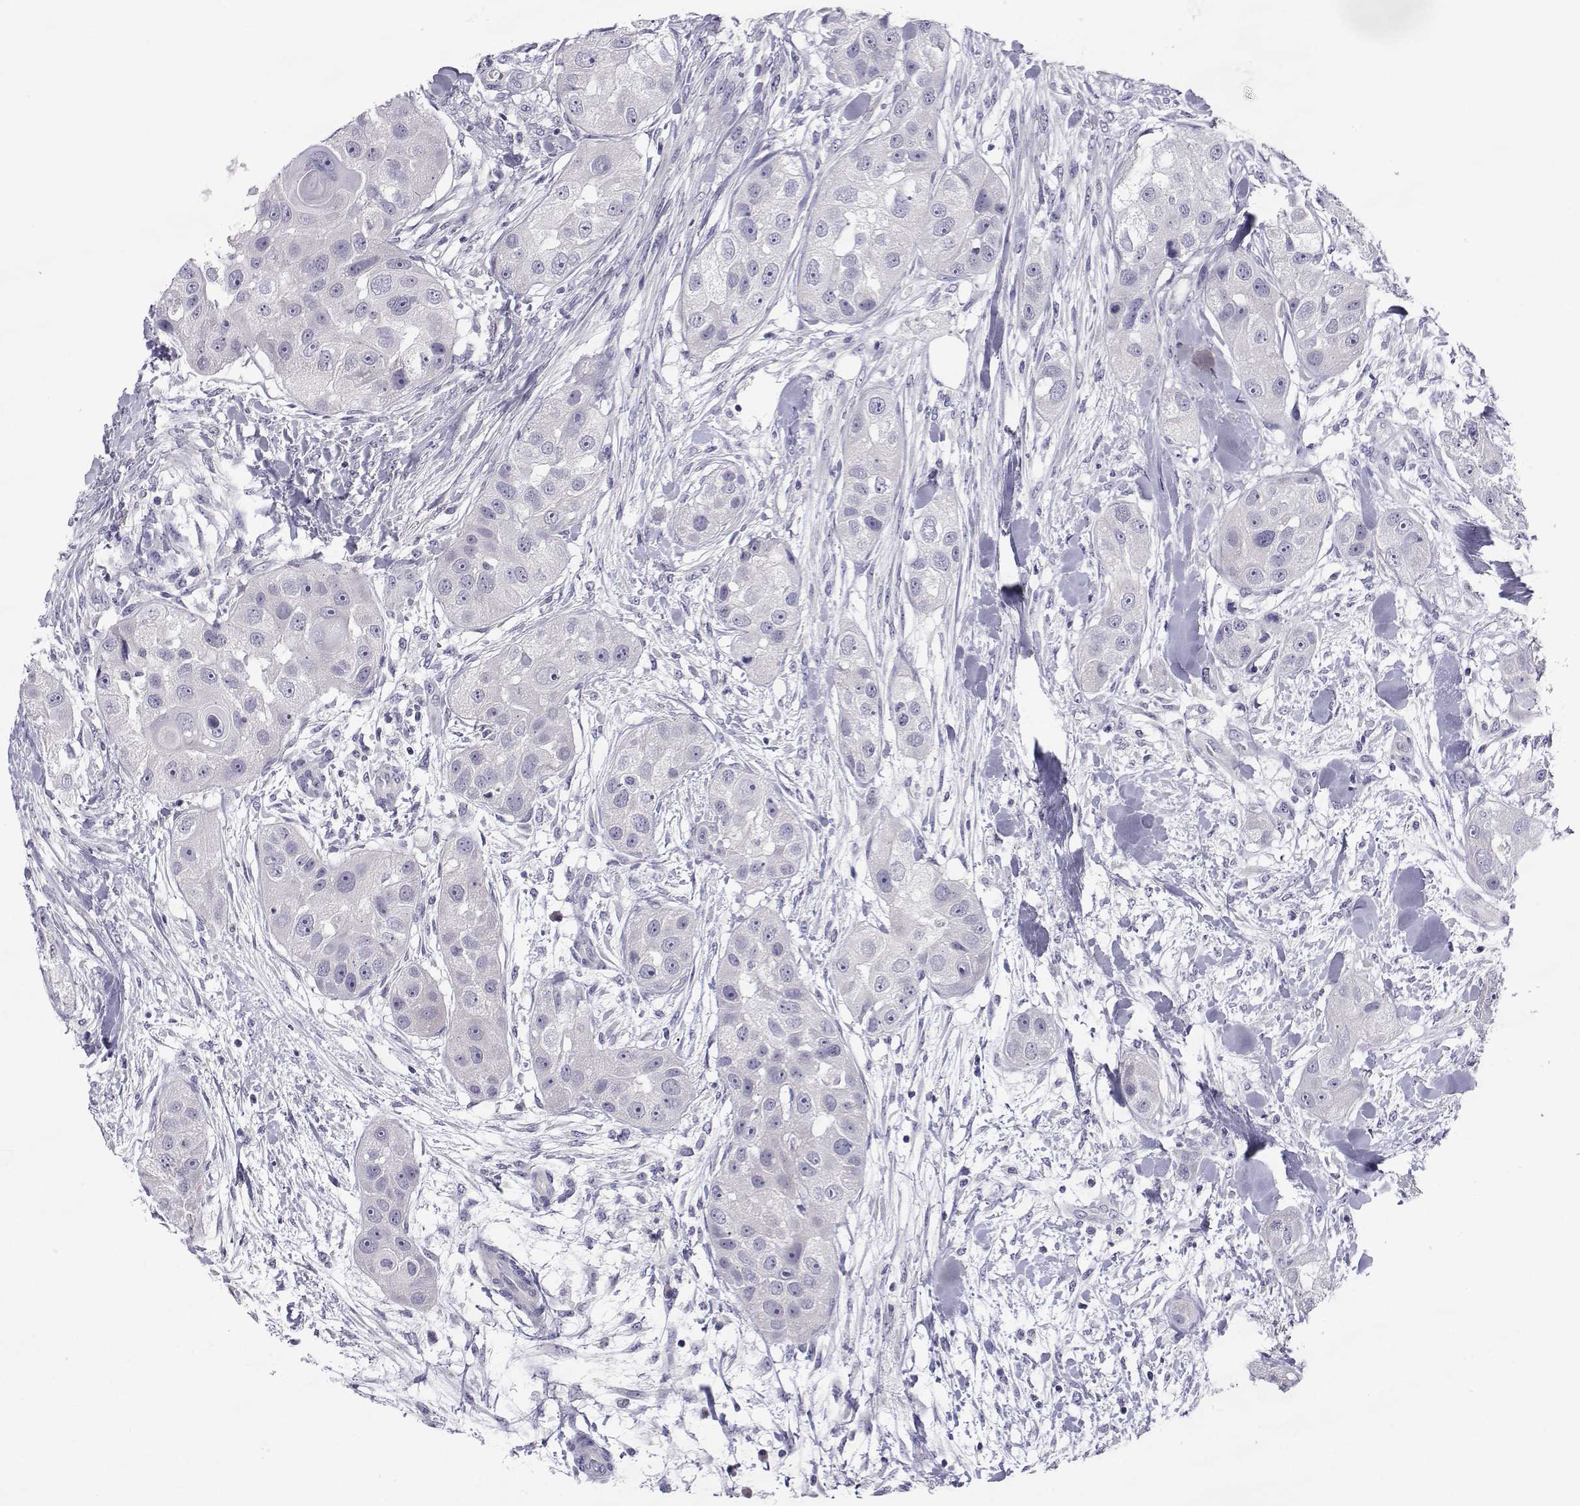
{"staining": {"intensity": "negative", "quantity": "none", "location": "none"}, "tissue": "head and neck cancer", "cell_type": "Tumor cells", "image_type": "cancer", "snomed": [{"axis": "morphology", "description": "Squamous cell carcinoma, NOS"}, {"axis": "topography", "description": "Head-Neck"}], "caption": "Head and neck cancer (squamous cell carcinoma) stained for a protein using immunohistochemistry (IHC) exhibits no expression tumor cells.", "gene": "SLC6A3", "patient": {"sex": "male", "age": 51}}